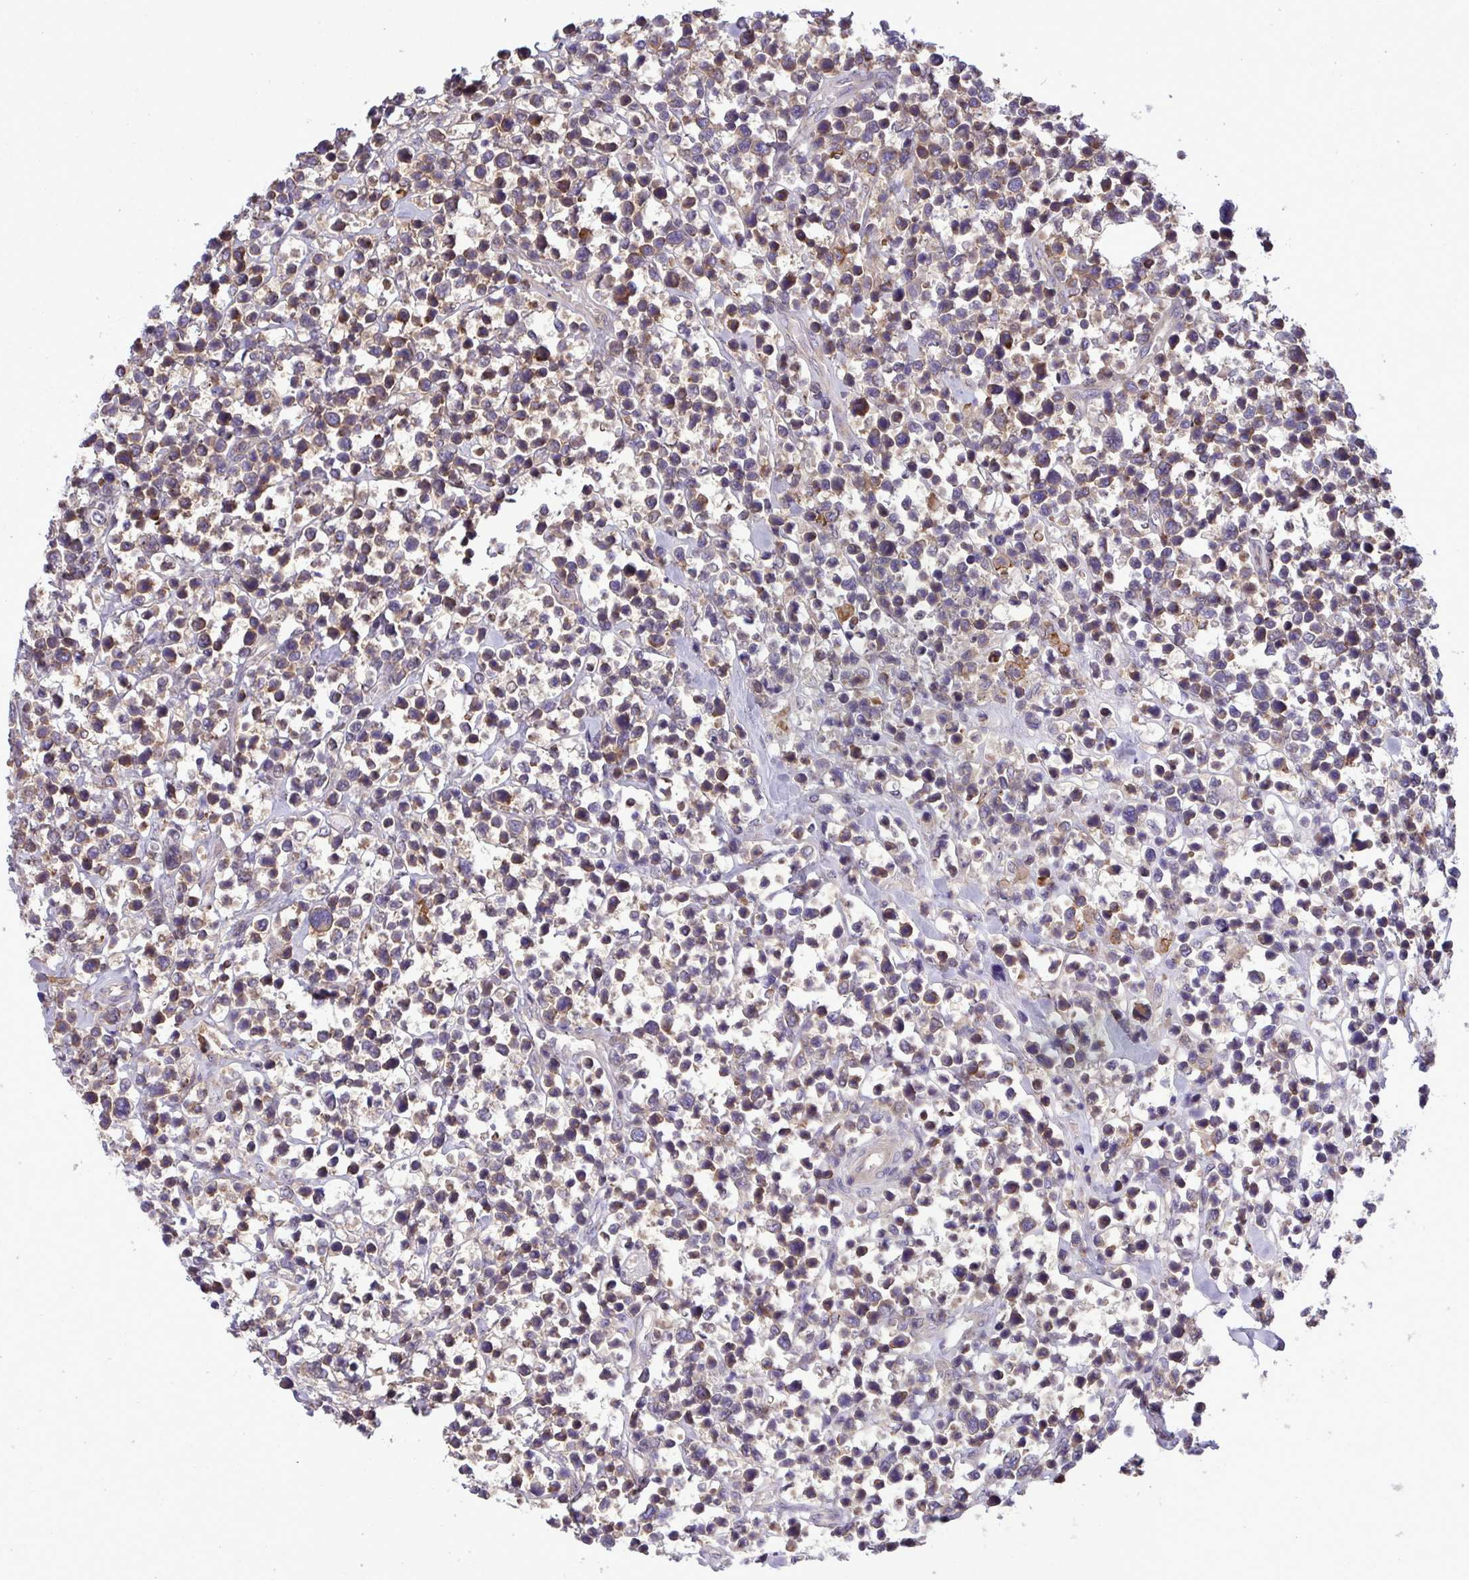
{"staining": {"intensity": "weak", "quantity": ">75%", "location": "cytoplasmic/membranous"}, "tissue": "lymphoma", "cell_type": "Tumor cells", "image_type": "cancer", "snomed": [{"axis": "morphology", "description": "Malignant lymphoma, non-Hodgkin's type, High grade"}, {"axis": "topography", "description": "Soft tissue"}], "caption": "High-grade malignant lymphoma, non-Hodgkin's type stained with a brown dye reveals weak cytoplasmic/membranous positive expression in approximately >75% of tumor cells.", "gene": "GRB14", "patient": {"sex": "female", "age": 56}}